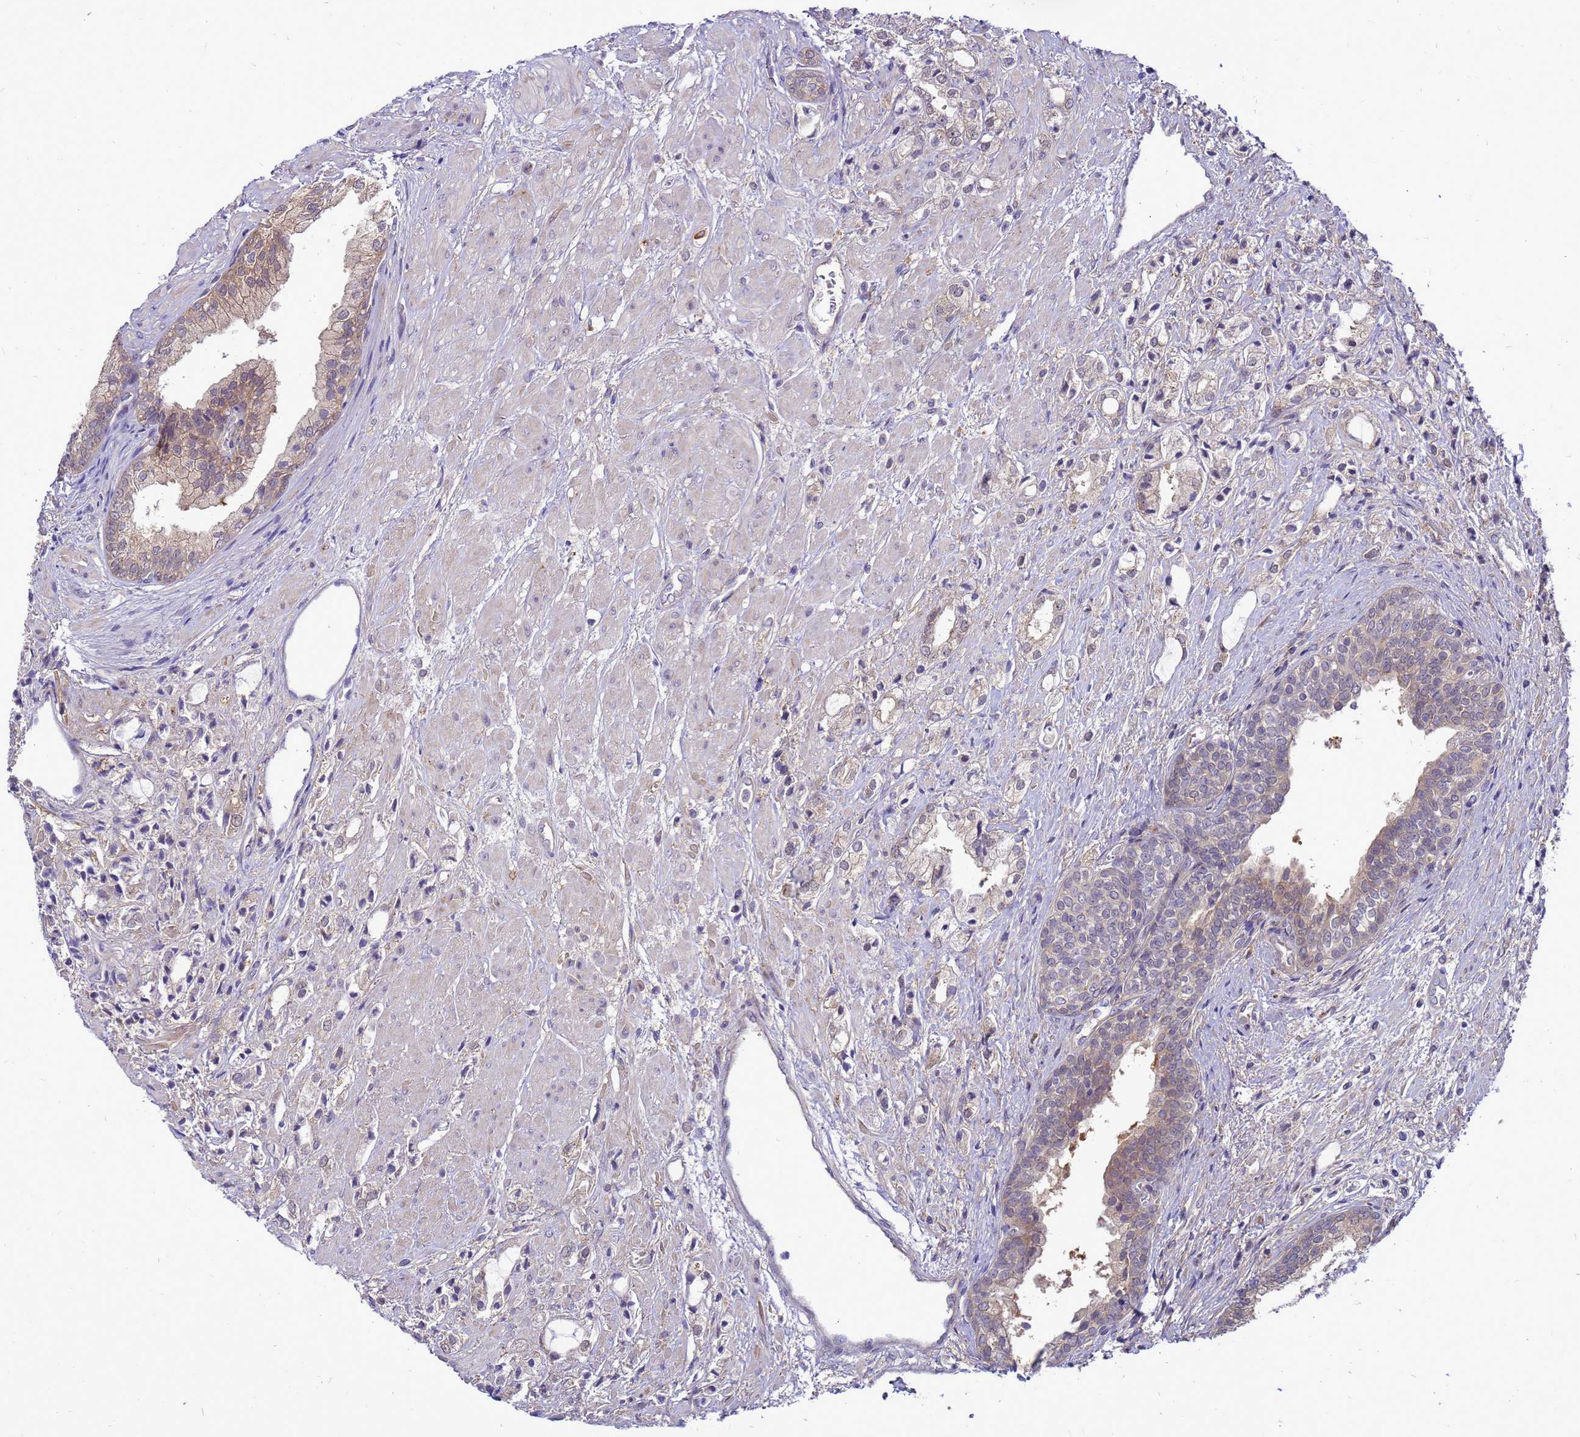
{"staining": {"intensity": "weak", "quantity": "<25%", "location": "cytoplasmic/membranous"}, "tissue": "prostate cancer", "cell_type": "Tumor cells", "image_type": "cancer", "snomed": [{"axis": "morphology", "description": "Adenocarcinoma, High grade"}, {"axis": "topography", "description": "Prostate"}], "caption": "There is no significant expression in tumor cells of prostate adenocarcinoma (high-grade).", "gene": "ENOPH1", "patient": {"sex": "male", "age": 50}}